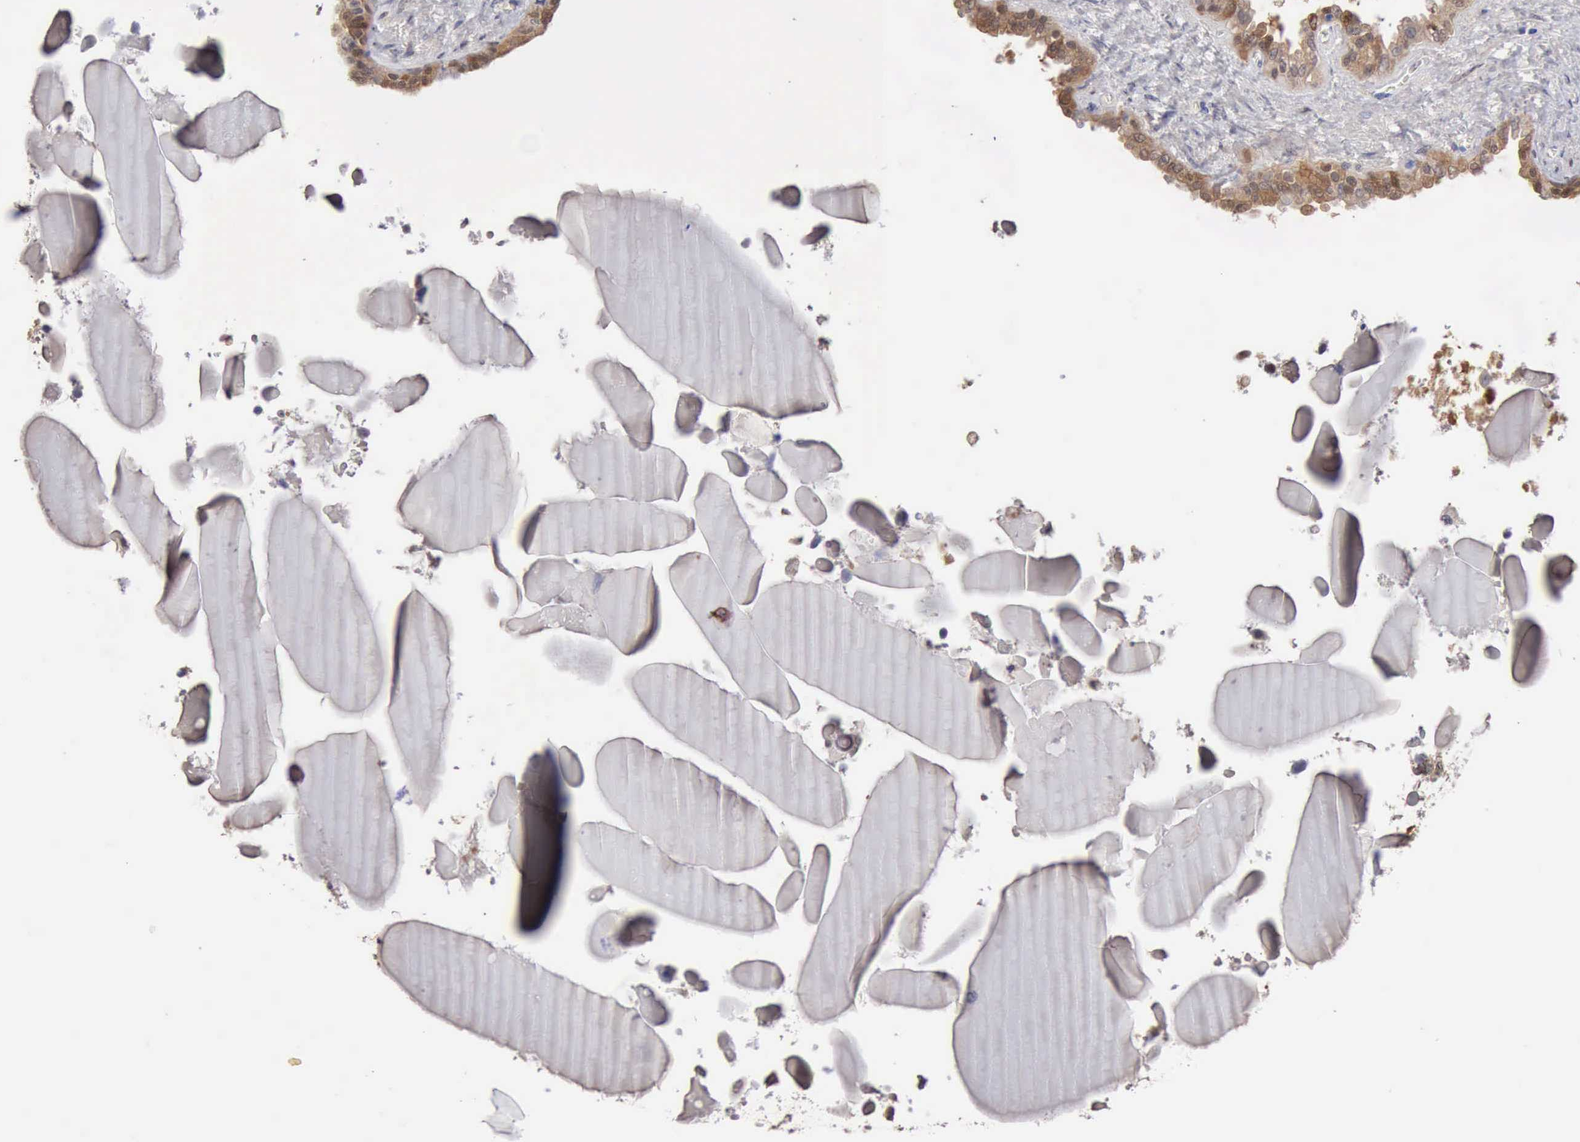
{"staining": {"intensity": "moderate", "quantity": ">75%", "location": "cytoplasmic/membranous,nuclear"}, "tissue": "seminal vesicle", "cell_type": "Glandular cells", "image_type": "normal", "snomed": [{"axis": "morphology", "description": "Normal tissue, NOS"}, {"axis": "morphology", "description": "Inflammation, NOS"}, {"axis": "topography", "description": "Urinary bladder"}, {"axis": "topography", "description": "Prostate"}, {"axis": "topography", "description": "Seminal veicle"}], "caption": "About >75% of glandular cells in benign seminal vesicle reveal moderate cytoplasmic/membranous,nuclear protein expression as visualized by brown immunohistochemical staining.", "gene": "PTGR2", "patient": {"sex": "male", "age": 82}}